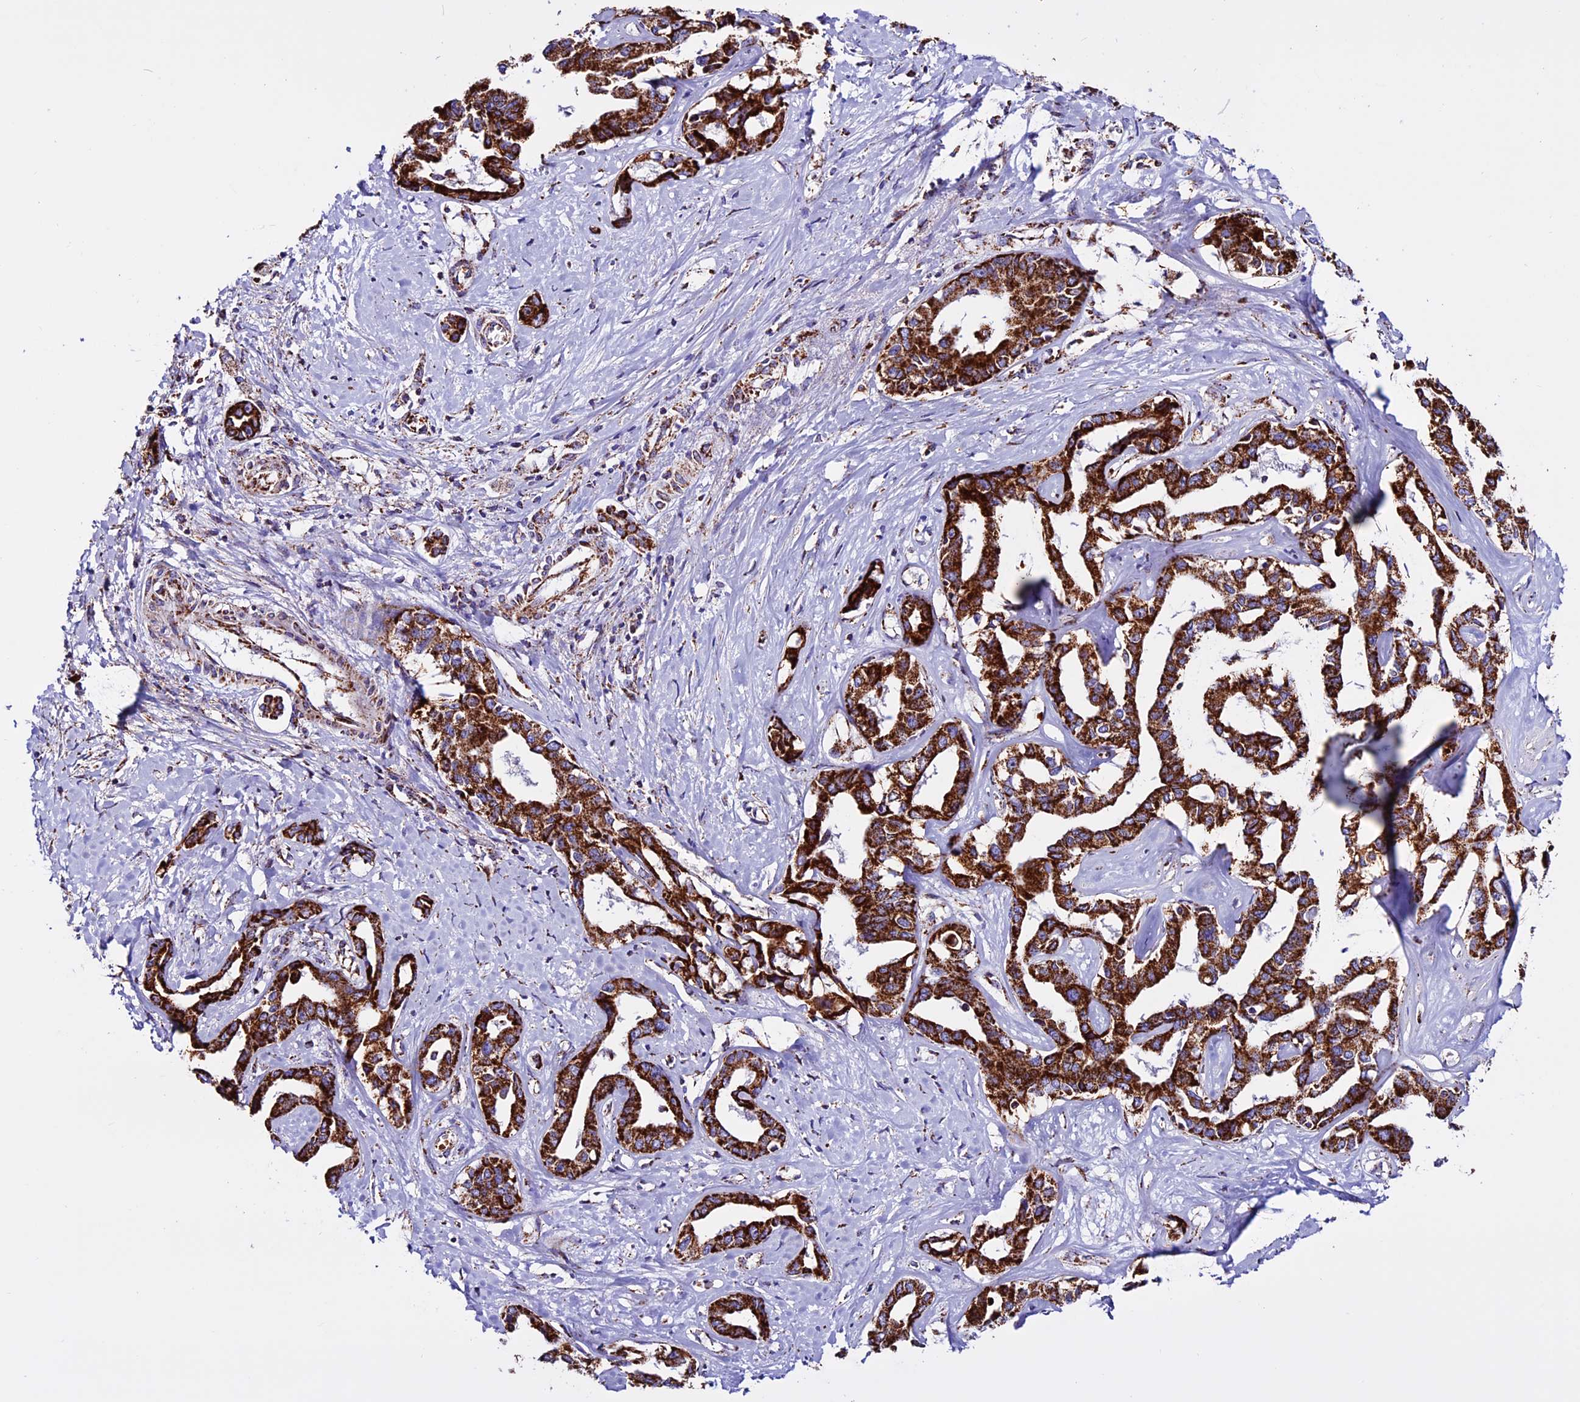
{"staining": {"intensity": "strong", "quantity": ">75%", "location": "cytoplasmic/membranous"}, "tissue": "liver cancer", "cell_type": "Tumor cells", "image_type": "cancer", "snomed": [{"axis": "morphology", "description": "Cholangiocarcinoma"}, {"axis": "topography", "description": "Liver"}], "caption": "The image displays staining of cholangiocarcinoma (liver), revealing strong cytoplasmic/membranous protein staining (brown color) within tumor cells.", "gene": "CX3CL1", "patient": {"sex": "male", "age": 59}}